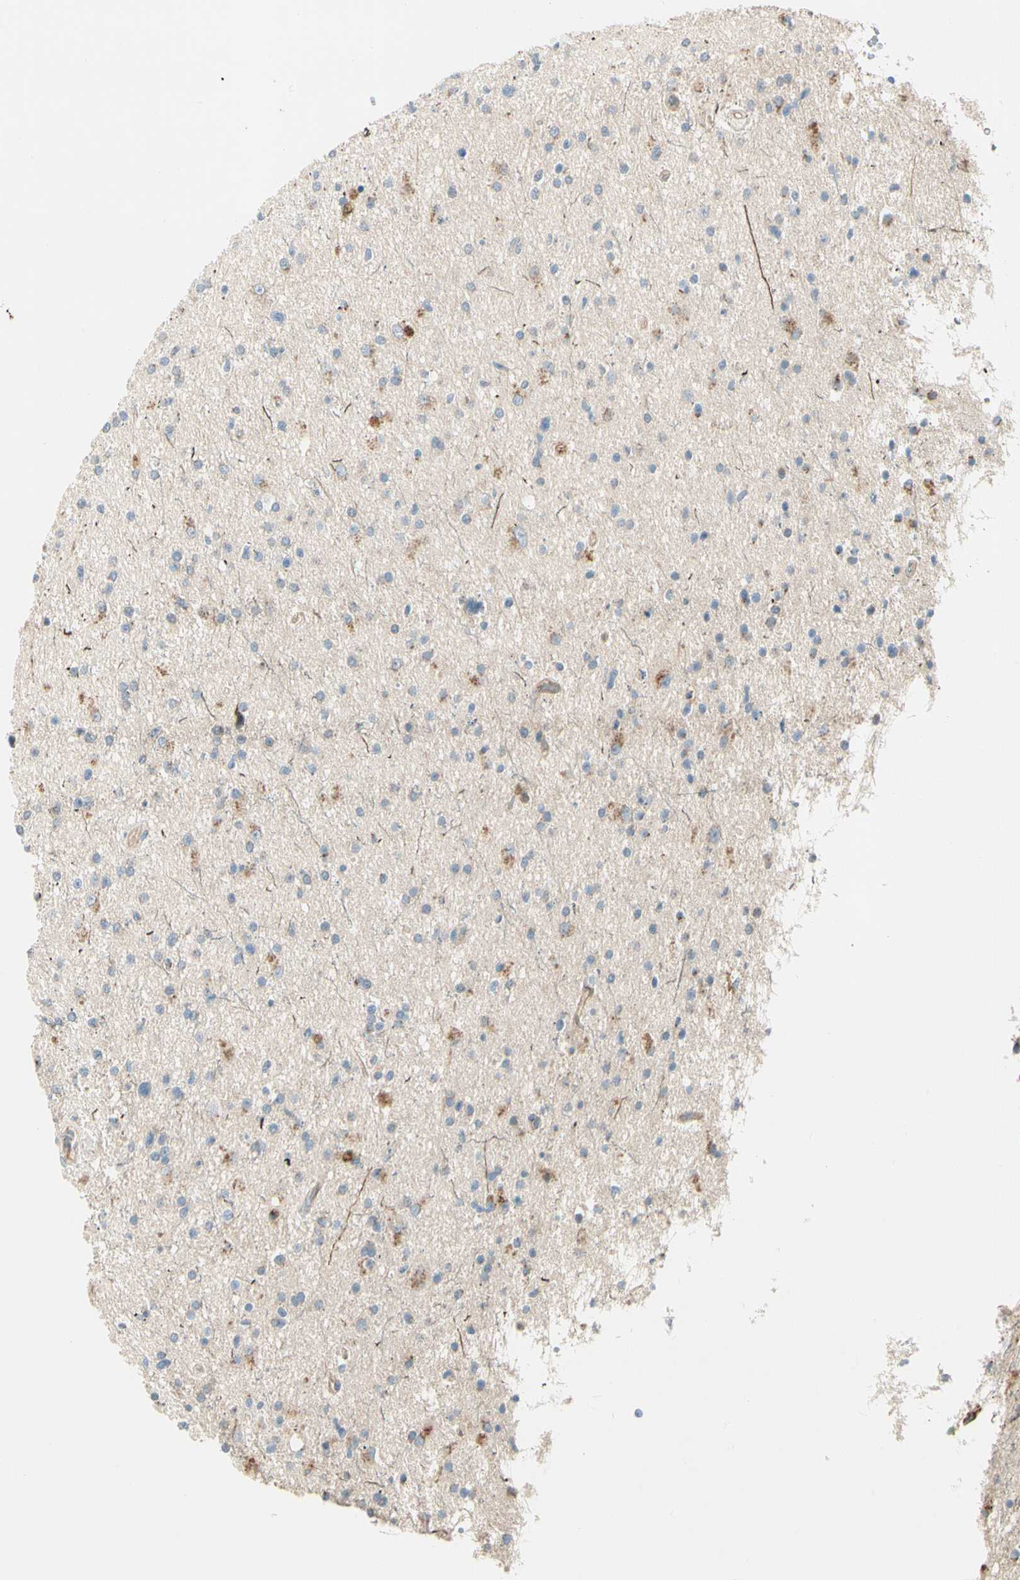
{"staining": {"intensity": "moderate", "quantity": "<25%", "location": "cytoplasmic/membranous"}, "tissue": "glioma", "cell_type": "Tumor cells", "image_type": "cancer", "snomed": [{"axis": "morphology", "description": "Glioma, malignant, High grade"}, {"axis": "topography", "description": "Brain"}], "caption": "Glioma stained with a protein marker shows moderate staining in tumor cells.", "gene": "ABCA3", "patient": {"sex": "male", "age": 33}}